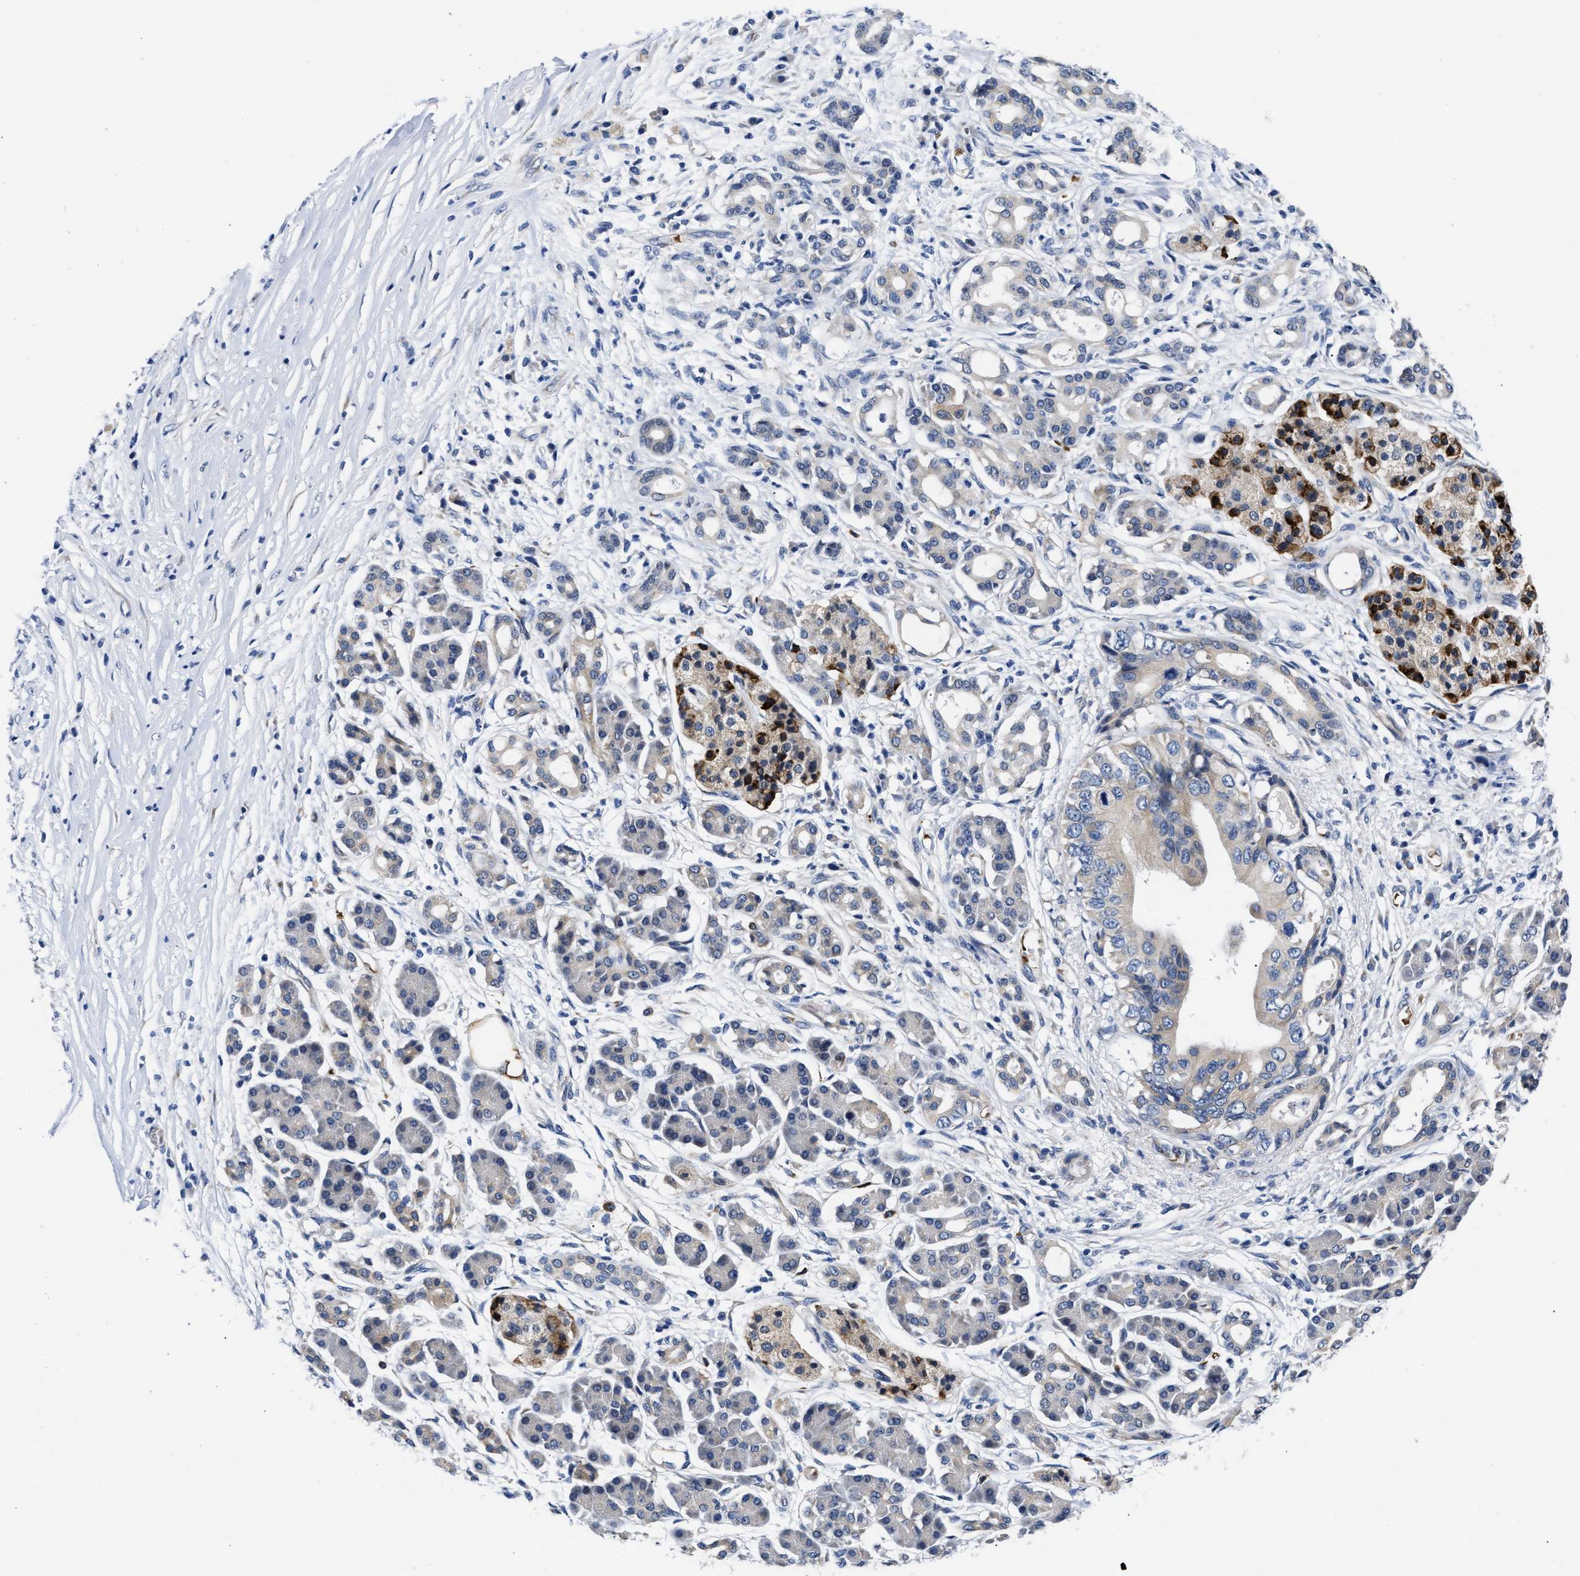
{"staining": {"intensity": "weak", "quantity": "25%-75%", "location": "cytoplasmic/membranous"}, "tissue": "pancreatic cancer", "cell_type": "Tumor cells", "image_type": "cancer", "snomed": [{"axis": "morphology", "description": "Adenocarcinoma, NOS"}, {"axis": "topography", "description": "Pancreas"}], "caption": "The photomicrograph demonstrates staining of pancreatic cancer, revealing weak cytoplasmic/membranous protein expression (brown color) within tumor cells.", "gene": "RINT1", "patient": {"sex": "male", "age": 77}}